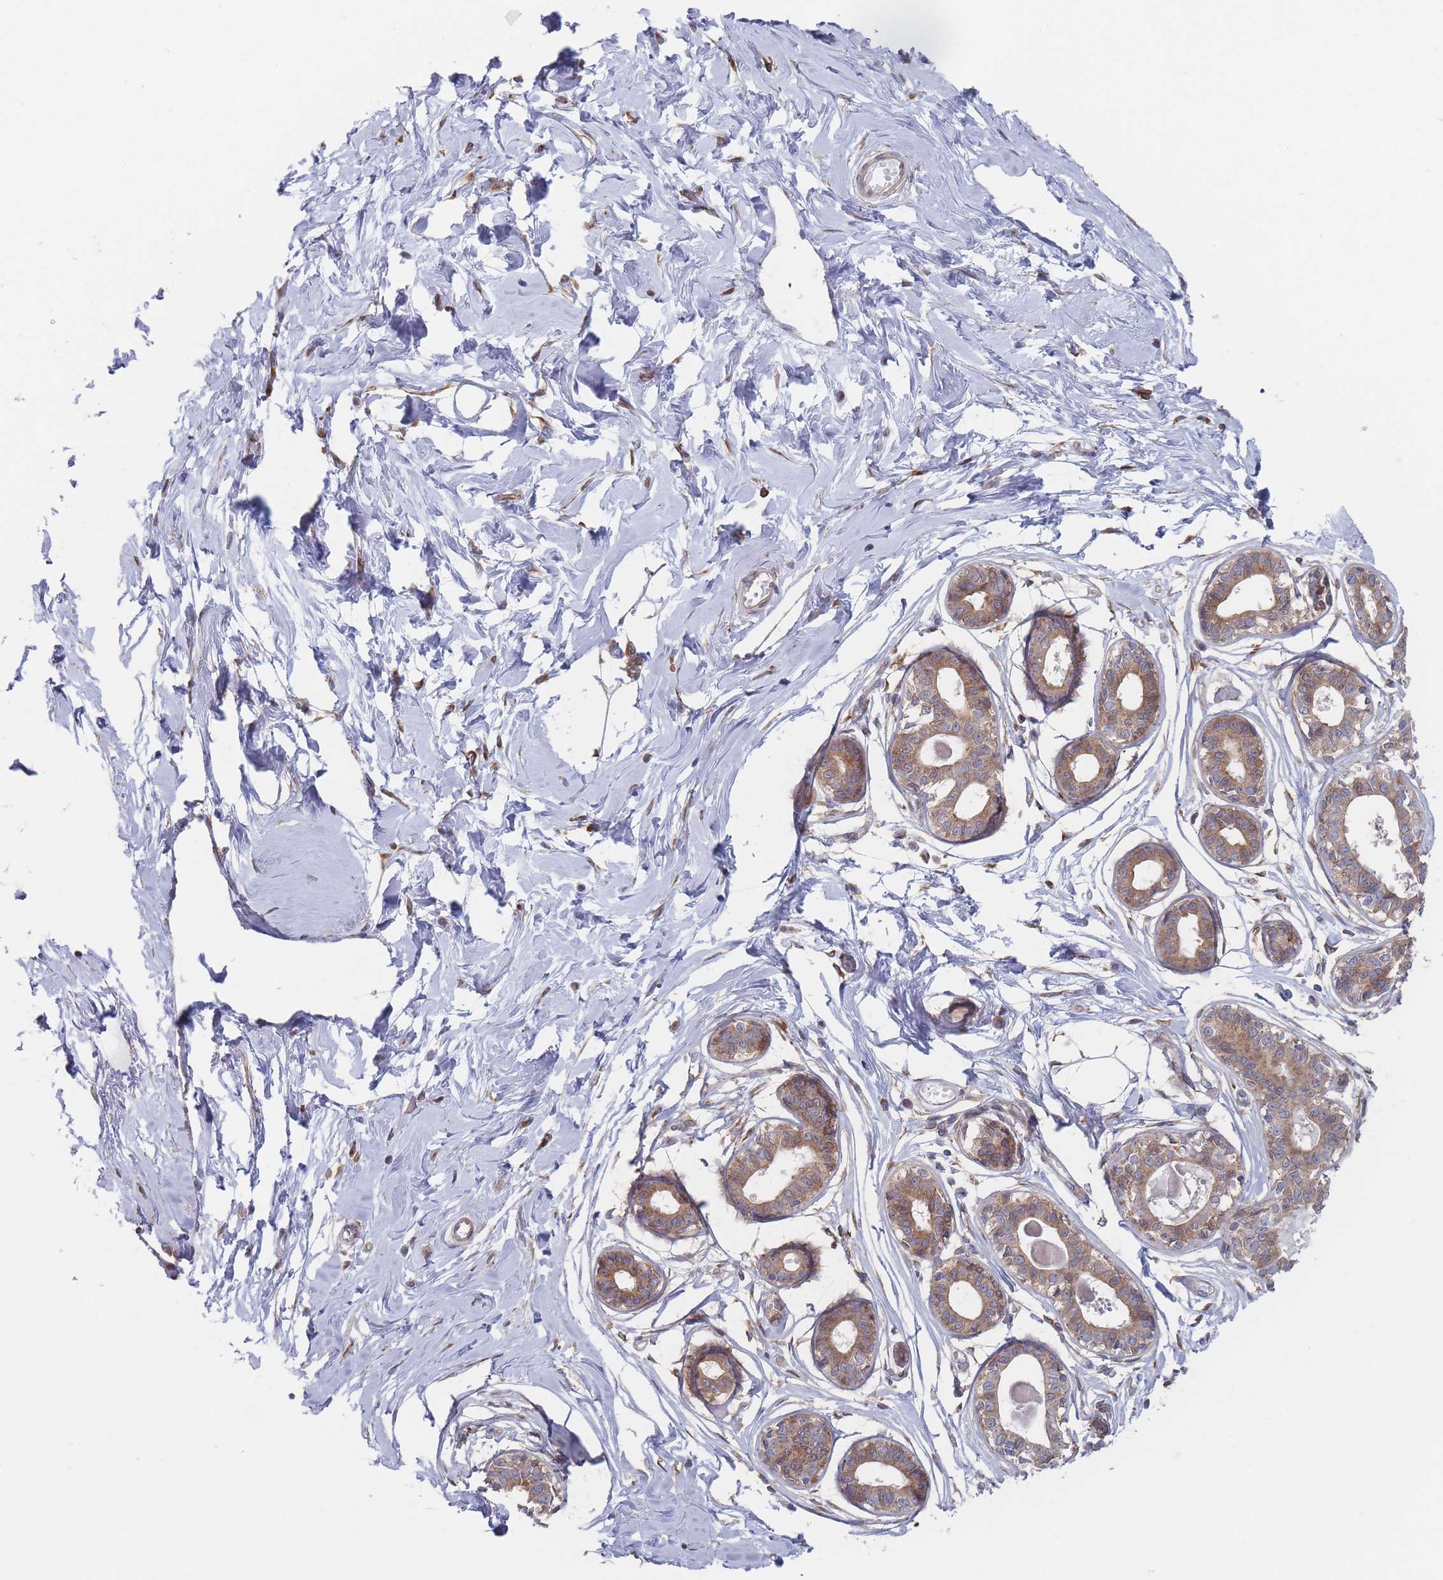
{"staining": {"intensity": "moderate", "quantity": "<25%", "location": "cytoplasmic/membranous"}, "tissue": "breast", "cell_type": "Adipocytes", "image_type": "normal", "snomed": [{"axis": "morphology", "description": "Normal tissue, NOS"}, {"axis": "topography", "description": "Breast"}], "caption": "Immunohistochemical staining of normal human breast demonstrates <25% levels of moderate cytoplasmic/membranous protein expression in about <25% of adipocytes. Using DAB (3,3'-diaminobenzidine) (brown) and hematoxylin (blue) stains, captured at high magnification using brightfield microscopy.", "gene": "KDSR", "patient": {"sex": "female", "age": 45}}